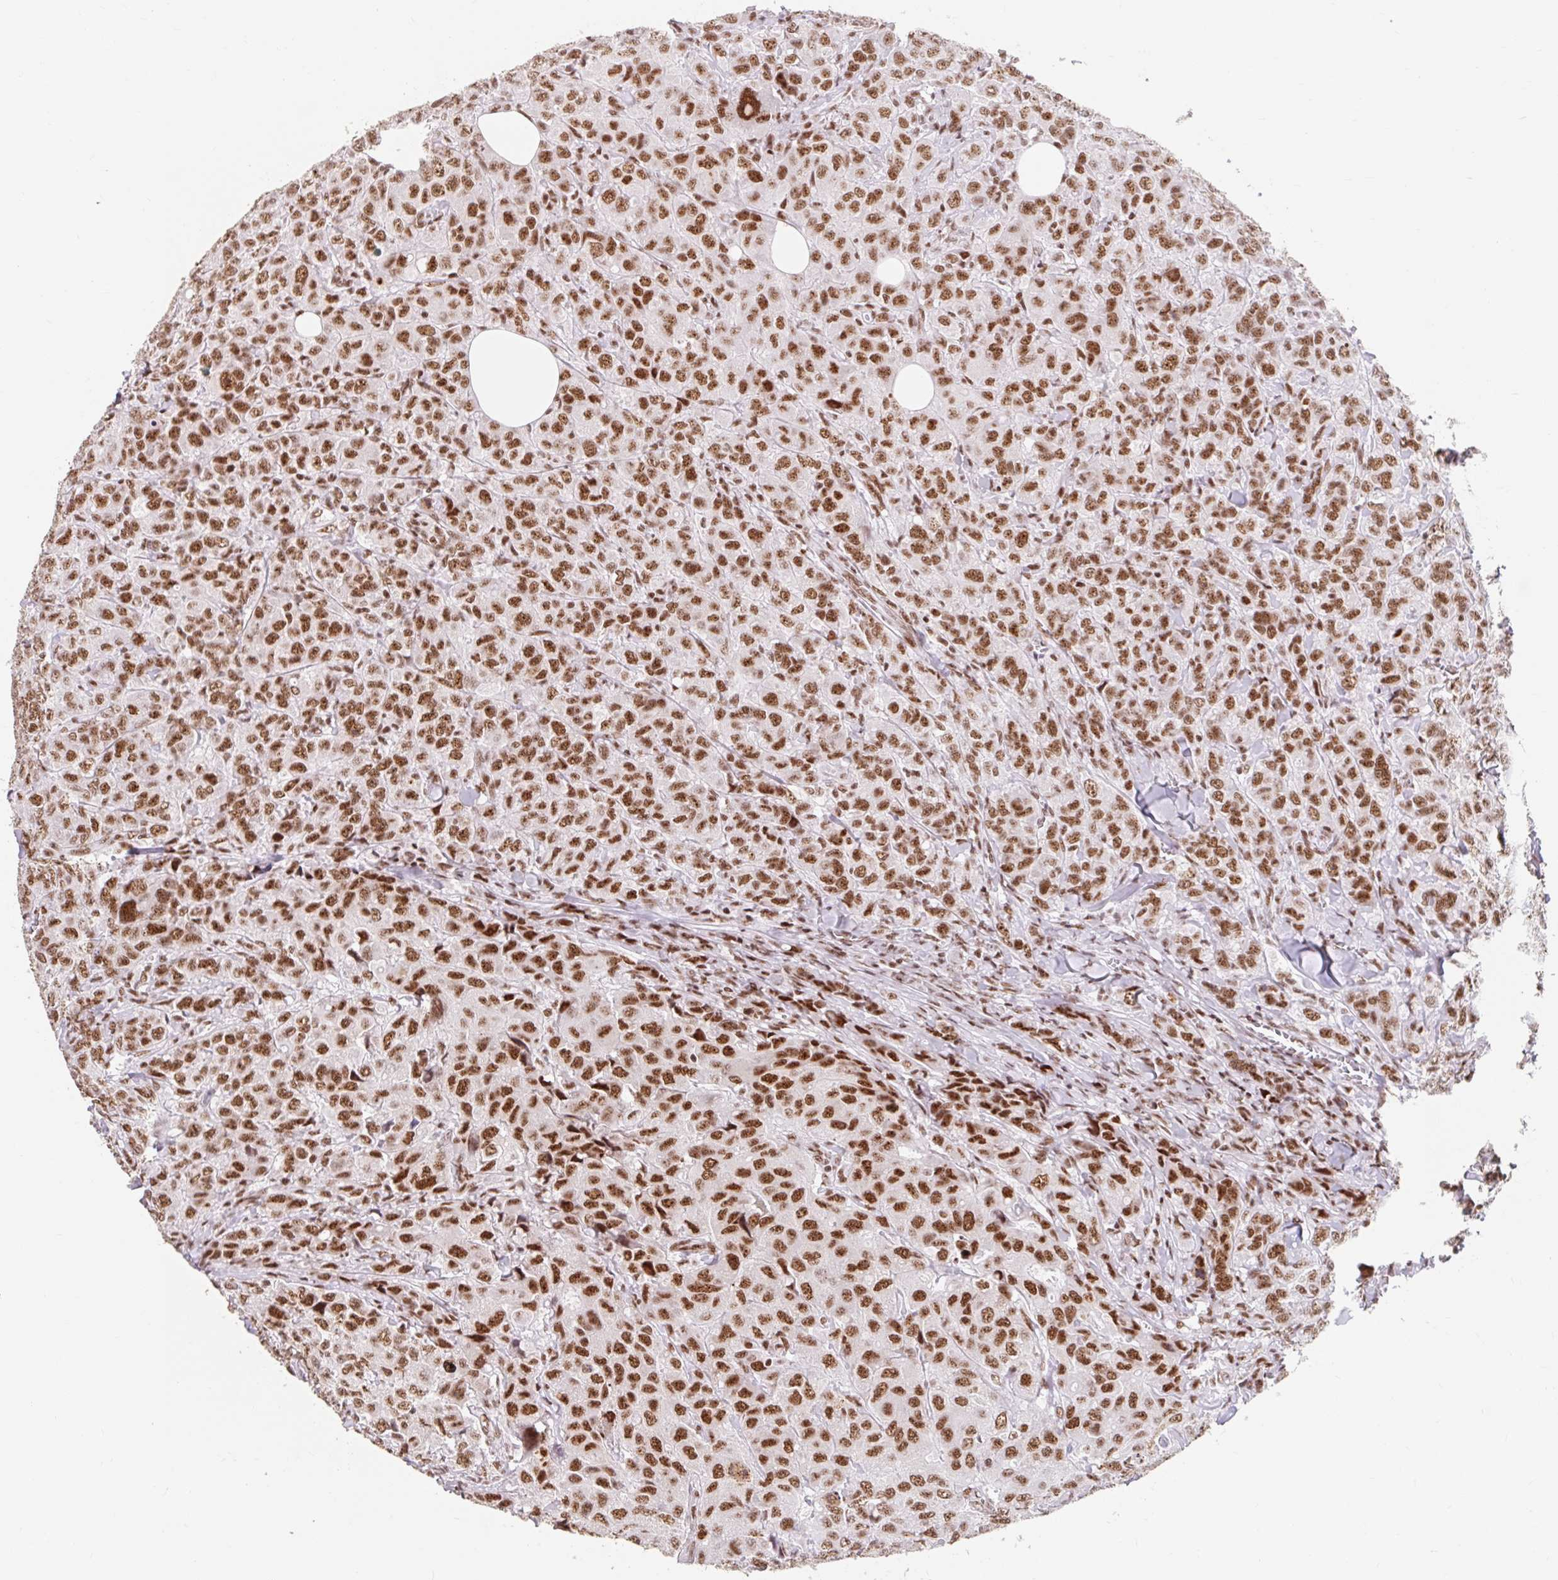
{"staining": {"intensity": "moderate", "quantity": ">75%", "location": "nuclear"}, "tissue": "breast cancer", "cell_type": "Tumor cells", "image_type": "cancer", "snomed": [{"axis": "morphology", "description": "Duct carcinoma"}, {"axis": "topography", "description": "Breast"}], "caption": "An image of breast cancer (invasive ductal carcinoma) stained for a protein displays moderate nuclear brown staining in tumor cells.", "gene": "SRSF10", "patient": {"sex": "female", "age": 43}}